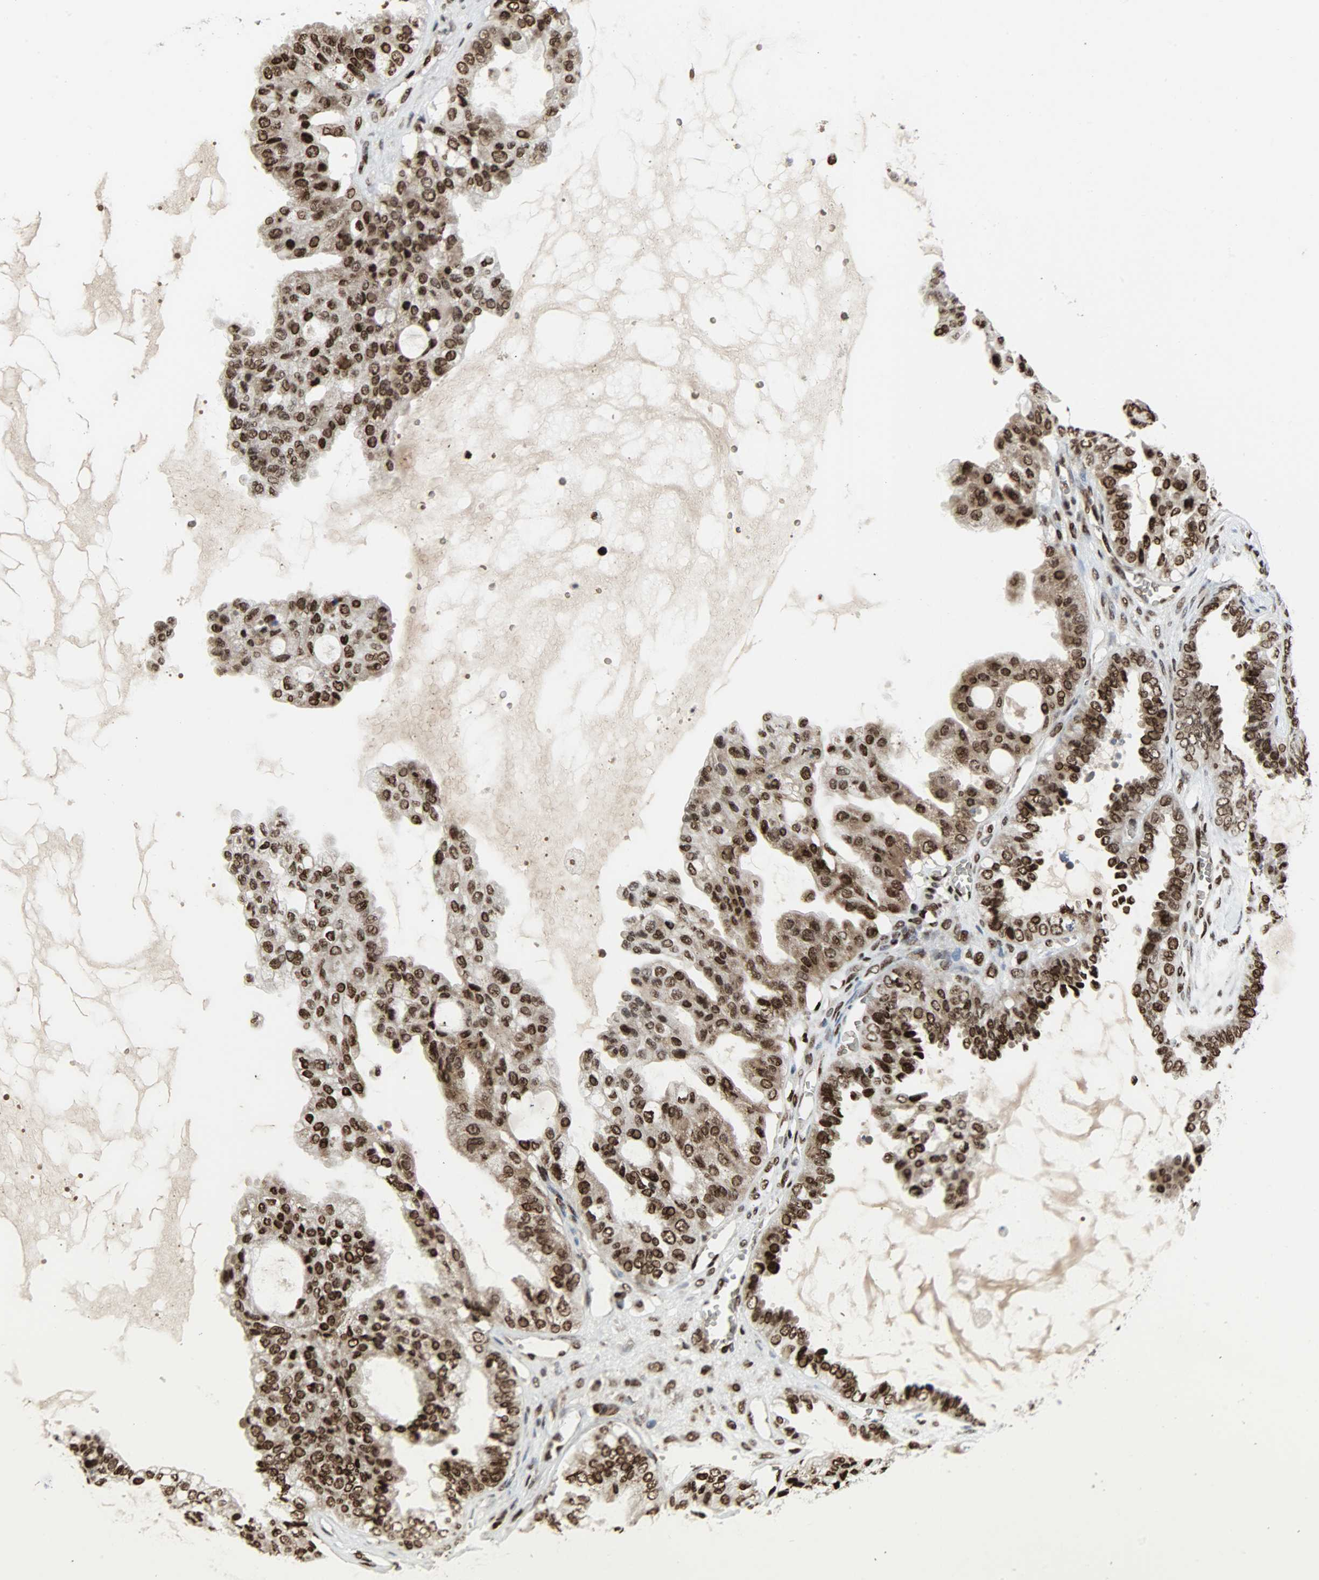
{"staining": {"intensity": "strong", "quantity": ">75%", "location": "cytoplasmic/membranous,nuclear"}, "tissue": "ovarian cancer", "cell_type": "Tumor cells", "image_type": "cancer", "snomed": [{"axis": "morphology", "description": "Carcinoma, NOS"}, {"axis": "morphology", "description": "Carcinoma, endometroid"}, {"axis": "topography", "description": "Ovary"}], "caption": "Immunohistochemistry (DAB) staining of human ovarian cancer shows strong cytoplasmic/membranous and nuclear protein staining in about >75% of tumor cells.", "gene": "SNAI1", "patient": {"sex": "female", "age": 50}}